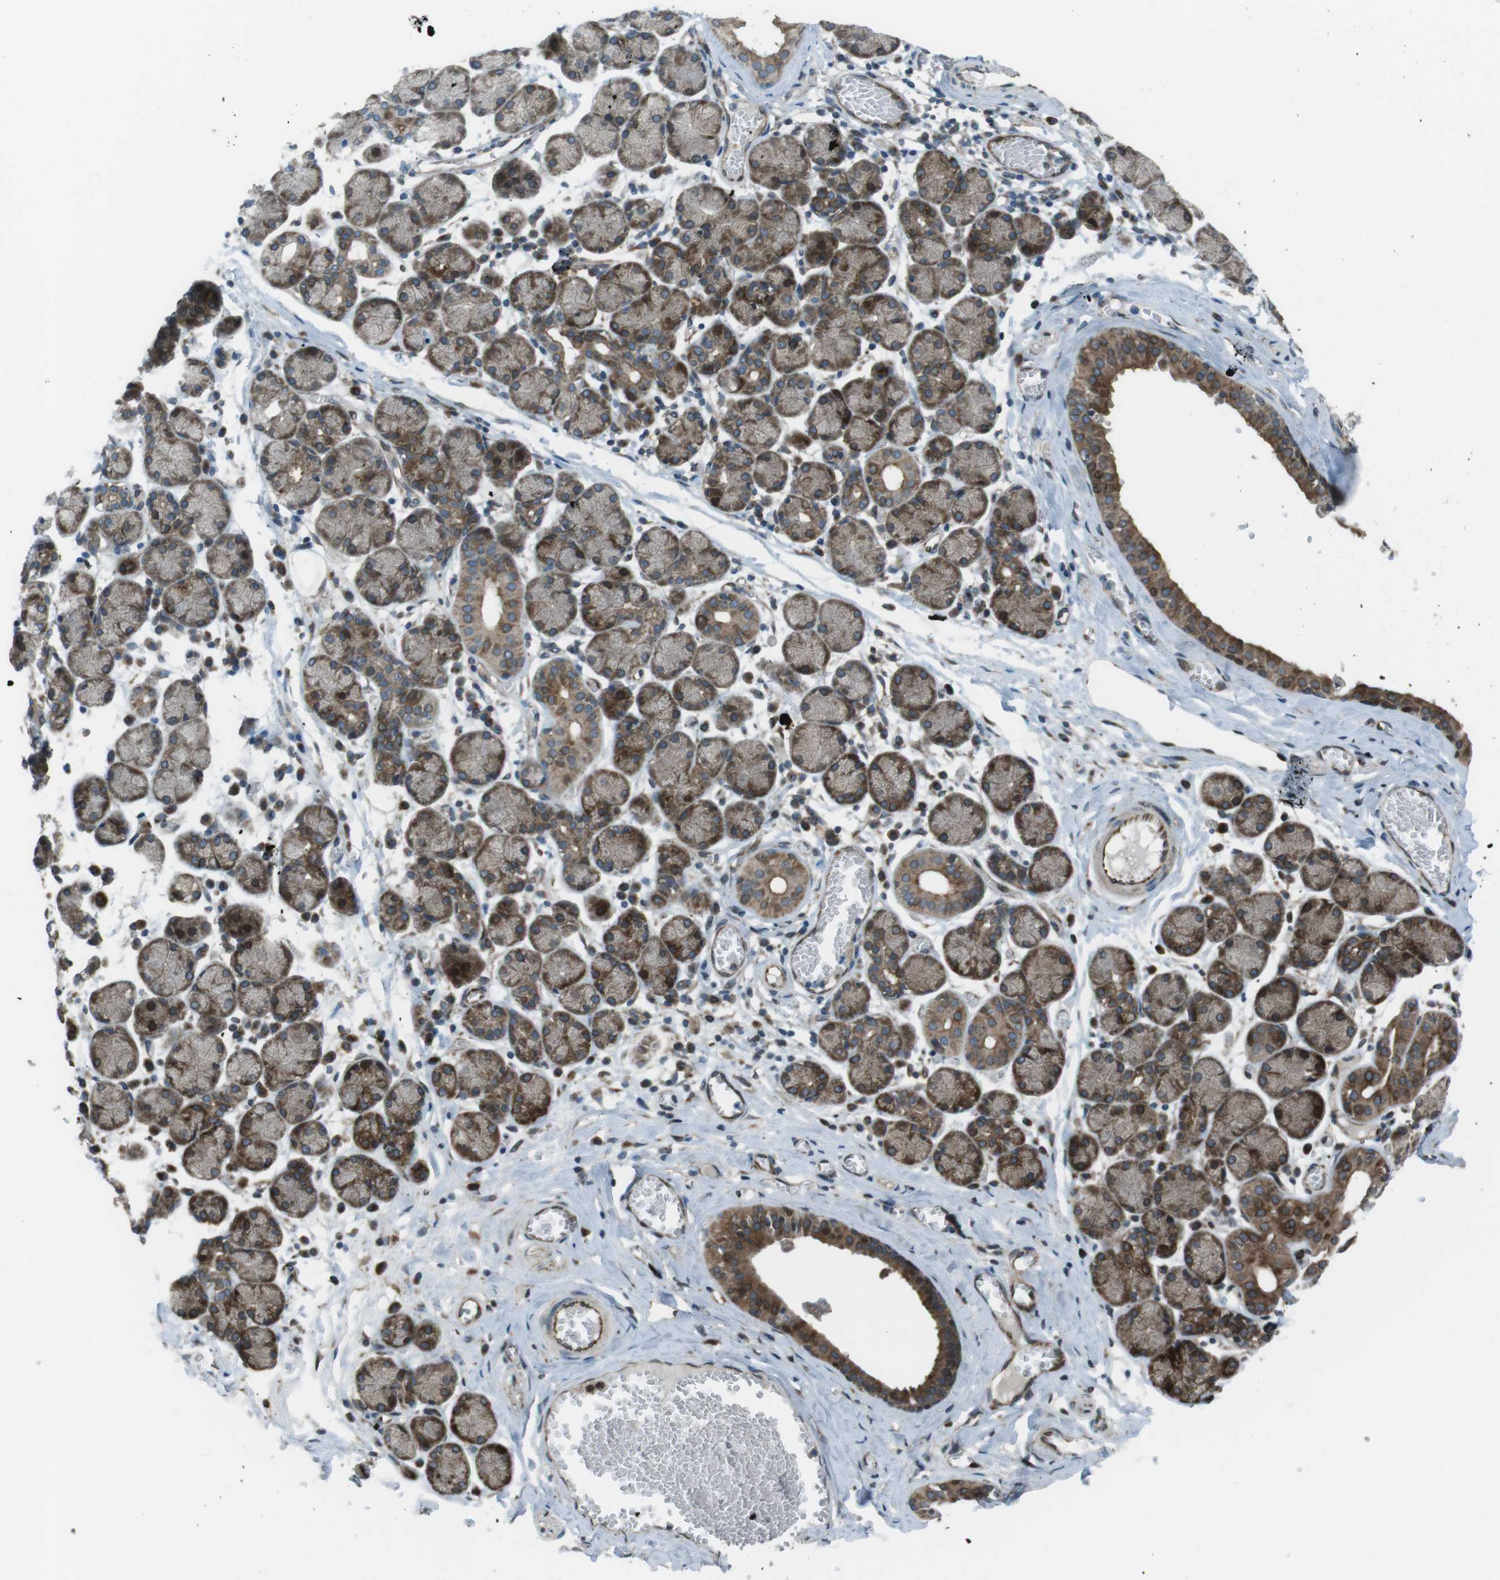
{"staining": {"intensity": "moderate", "quantity": ">75%", "location": "cytoplasmic/membranous"}, "tissue": "salivary gland", "cell_type": "Glandular cells", "image_type": "normal", "snomed": [{"axis": "morphology", "description": "Normal tissue, NOS"}, {"axis": "topography", "description": "Salivary gland"}], "caption": "Immunohistochemical staining of normal salivary gland exhibits moderate cytoplasmic/membranous protein expression in about >75% of glandular cells.", "gene": "ZNF330", "patient": {"sex": "female", "age": 24}}